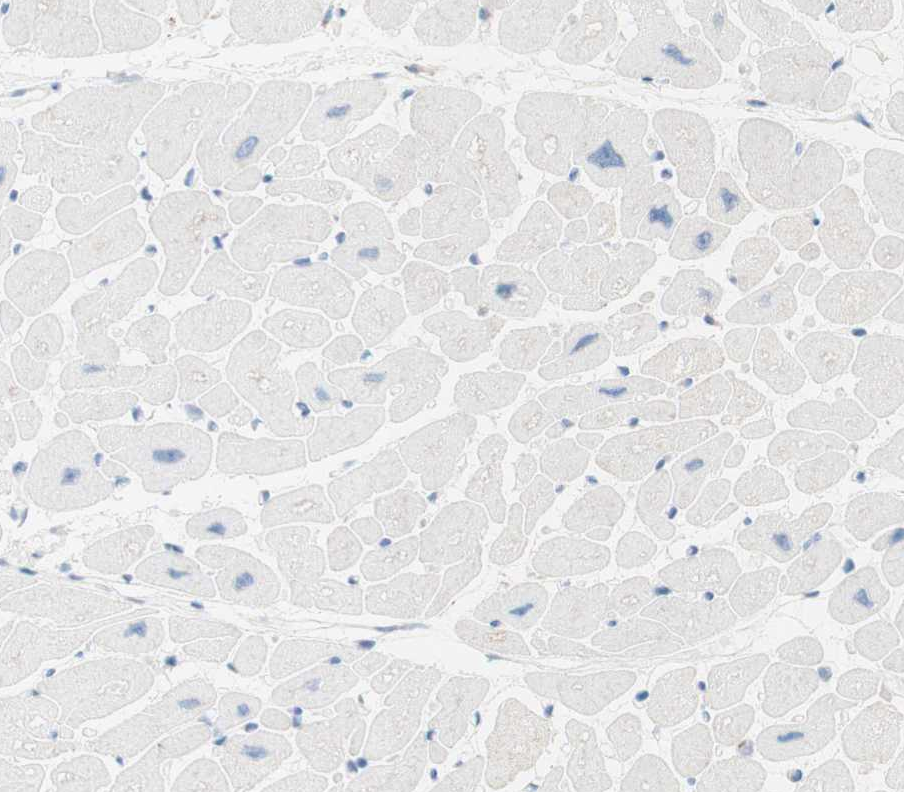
{"staining": {"intensity": "weak", "quantity": "<25%", "location": "cytoplasmic/membranous"}, "tissue": "heart muscle", "cell_type": "Cardiomyocytes", "image_type": "normal", "snomed": [{"axis": "morphology", "description": "Normal tissue, NOS"}, {"axis": "topography", "description": "Heart"}], "caption": "The micrograph demonstrates no significant expression in cardiomyocytes of heart muscle. The staining was performed using DAB to visualize the protein expression in brown, while the nuclei were stained in blue with hematoxylin (Magnification: 20x).", "gene": "POU2AF1", "patient": {"sex": "female", "age": 54}}